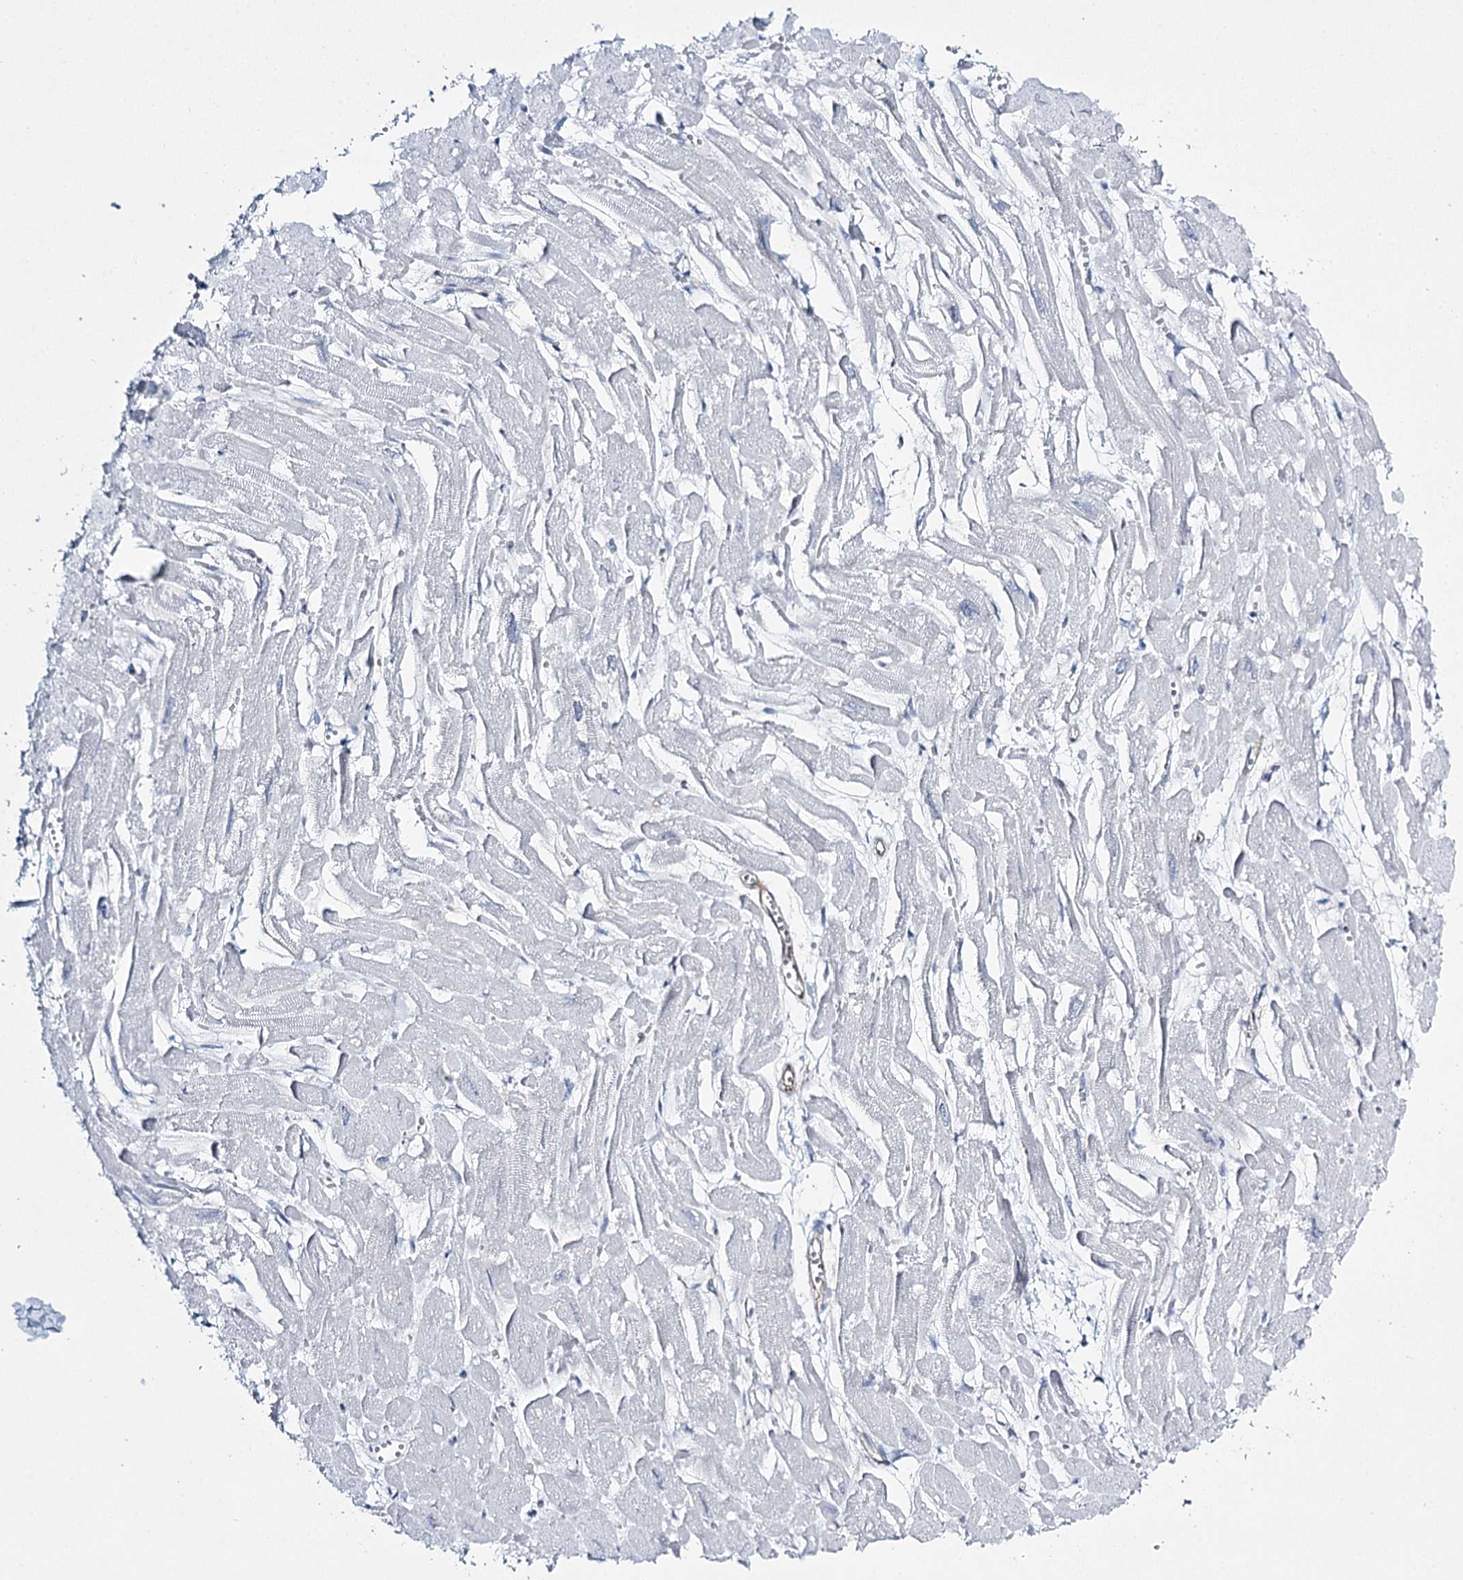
{"staining": {"intensity": "negative", "quantity": "none", "location": "none"}, "tissue": "heart muscle", "cell_type": "Cardiomyocytes", "image_type": "normal", "snomed": [{"axis": "morphology", "description": "Normal tissue, NOS"}, {"axis": "topography", "description": "Heart"}], "caption": "This is a image of immunohistochemistry (IHC) staining of unremarkable heart muscle, which shows no staining in cardiomyocytes. The staining is performed using DAB brown chromogen with nuclei counter-stained in using hematoxylin.", "gene": "CCDC88A", "patient": {"sex": "male", "age": 54}}